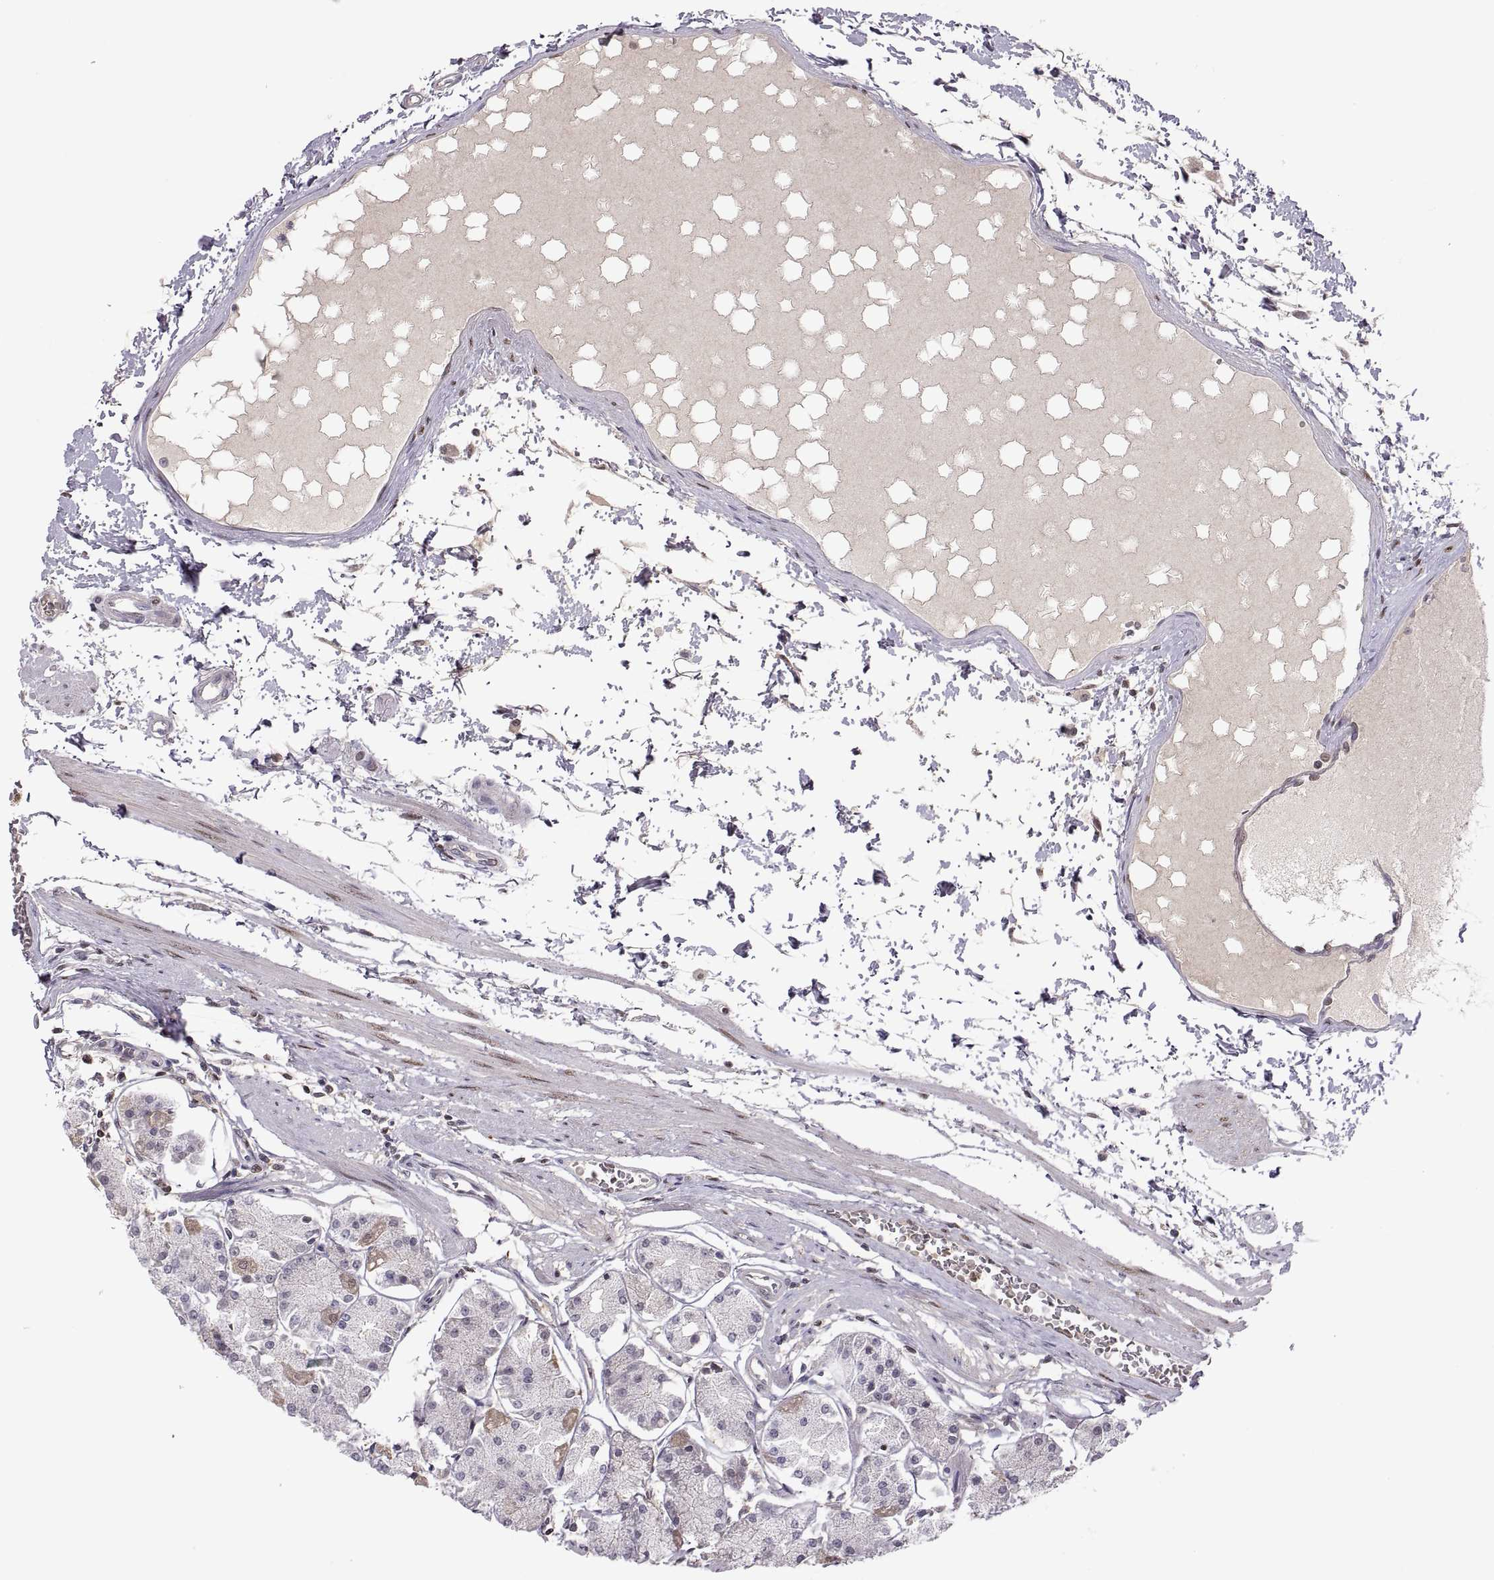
{"staining": {"intensity": "weak", "quantity": "25%-75%", "location": "cytoplasmic/membranous"}, "tissue": "stomach", "cell_type": "Glandular cells", "image_type": "normal", "snomed": [{"axis": "morphology", "description": "Normal tissue, NOS"}, {"axis": "topography", "description": "Stomach, upper"}], "caption": "Immunohistochemical staining of unremarkable human stomach reveals low levels of weak cytoplasmic/membranous staining in approximately 25%-75% of glandular cells.", "gene": "FGF9", "patient": {"sex": "male", "age": 60}}